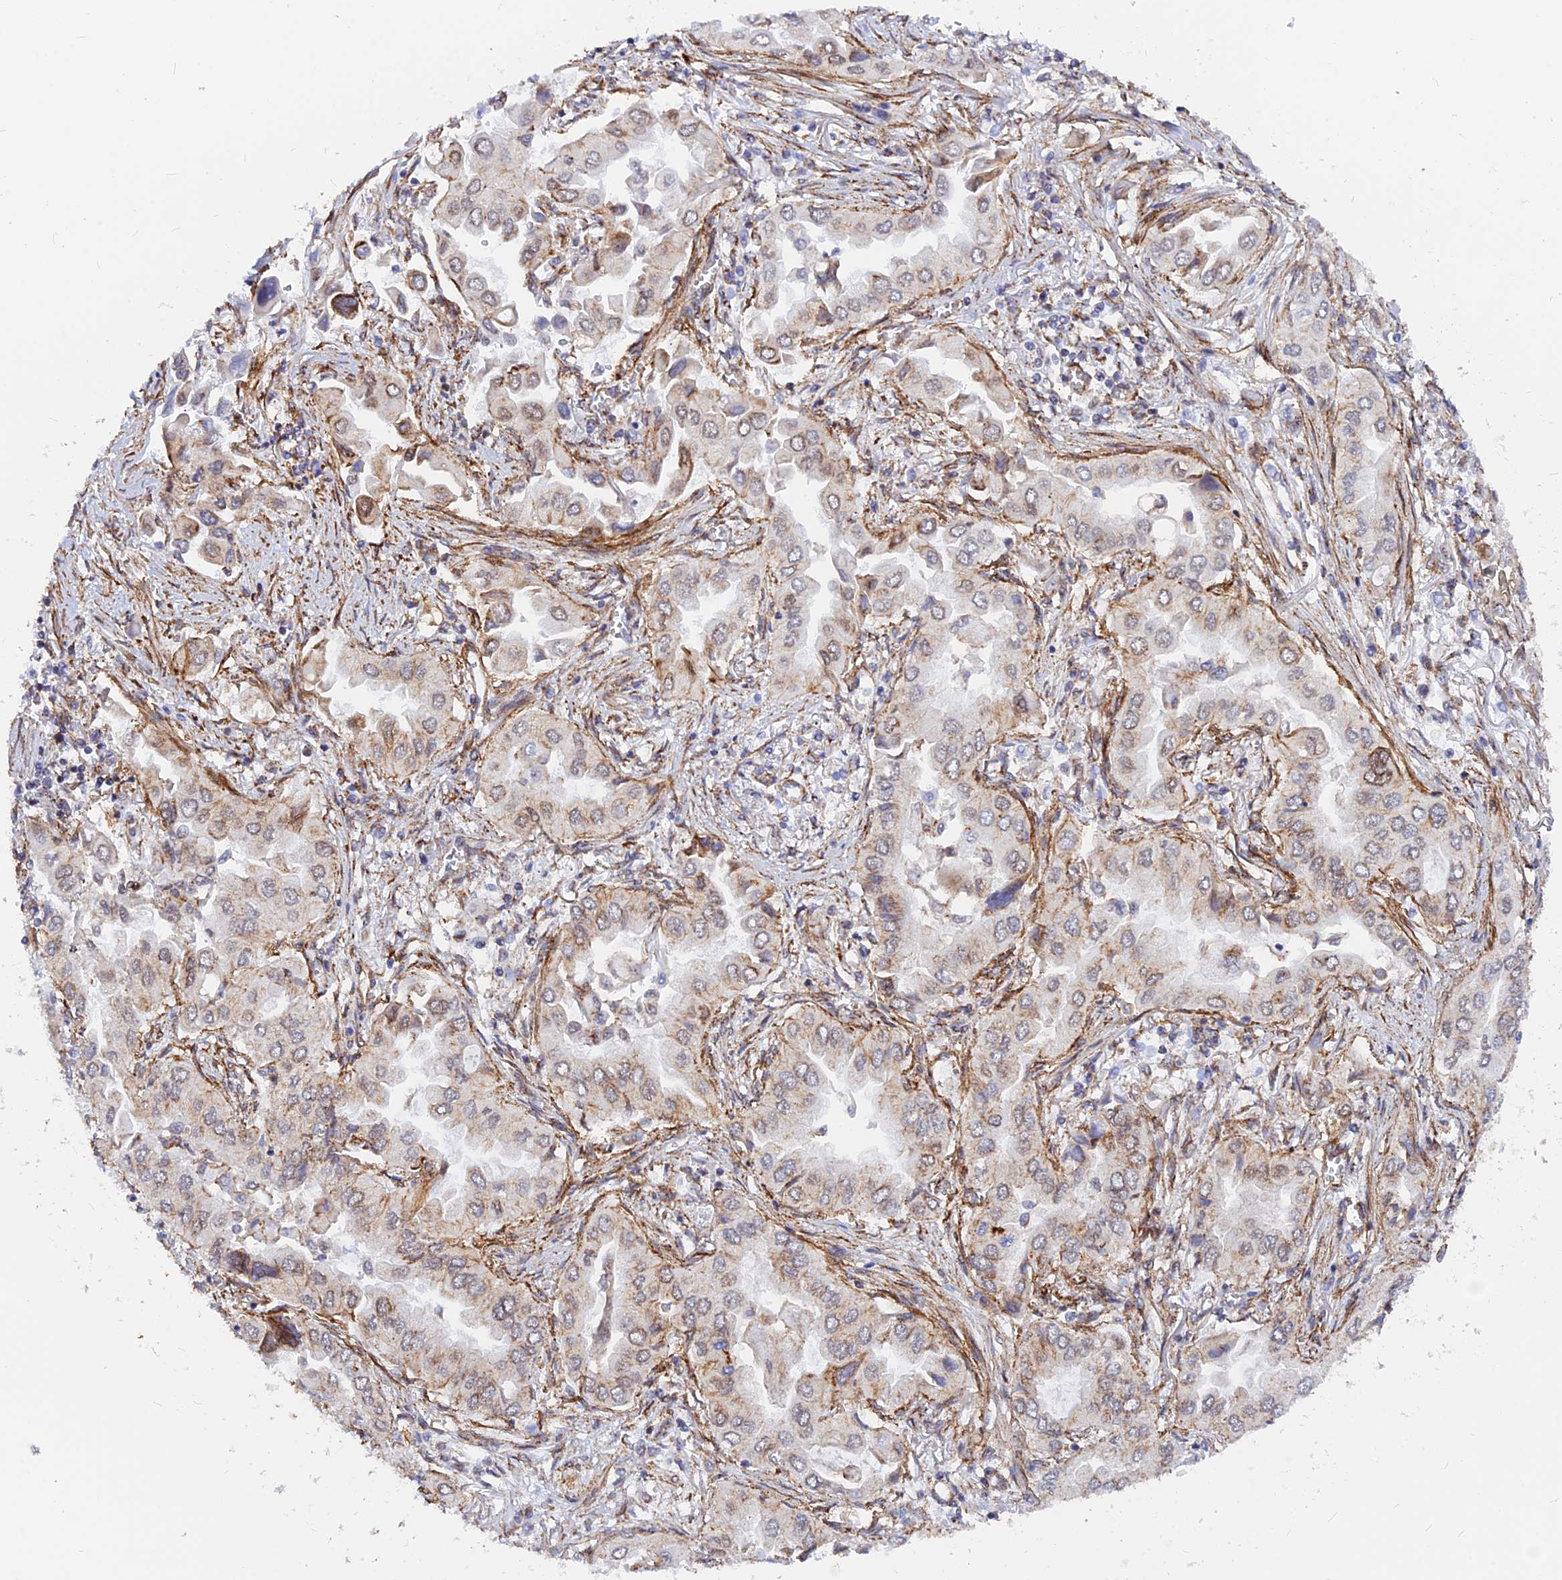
{"staining": {"intensity": "moderate", "quantity": "<25%", "location": "nuclear"}, "tissue": "lung cancer", "cell_type": "Tumor cells", "image_type": "cancer", "snomed": [{"axis": "morphology", "description": "Adenocarcinoma, NOS"}, {"axis": "topography", "description": "Lung"}], "caption": "Moderate nuclear staining for a protein is appreciated in approximately <25% of tumor cells of lung cancer using immunohistochemistry.", "gene": "VSTM2L", "patient": {"sex": "female", "age": 76}}